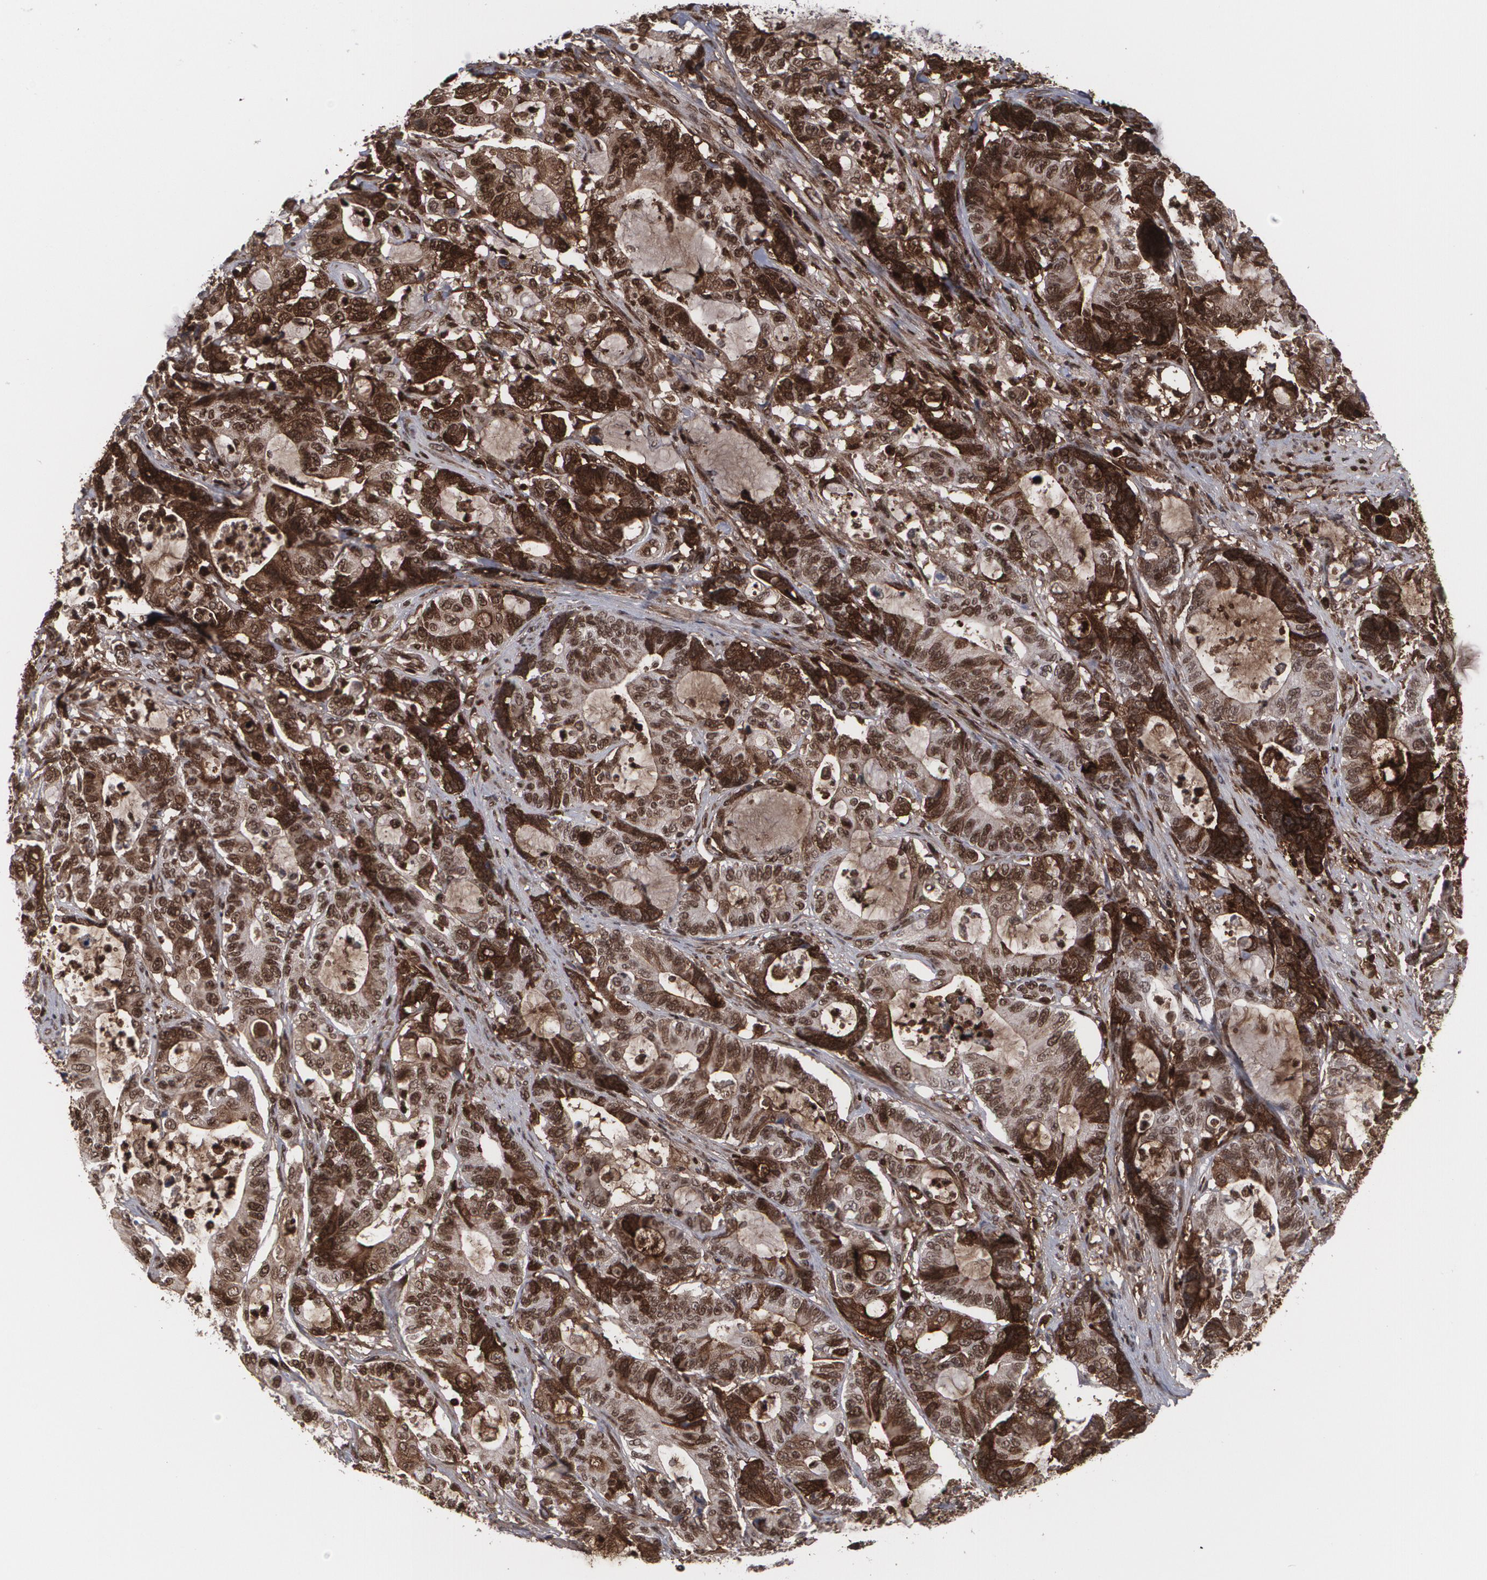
{"staining": {"intensity": "moderate", "quantity": ">75%", "location": "cytoplasmic/membranous,nuclear"}, "tissue": "colorectal cancer", "cell_type": "Tumor cells", "image_type": "cancer", "snomed": [{"axis": "morphology", "description": "Adenocarcinoma, NOS"}, {"axis": "topography", "description": "Colon"}], "caption": "Colorectal cancer (adenocarcinoma) stained with immunohistochemistry demonstrates moderate cytoplasmic/membranous and nuclear expression in about >75% of tumor cells.", "gene": "LRG1", "patient": {"sex": "female", "age": 84}}